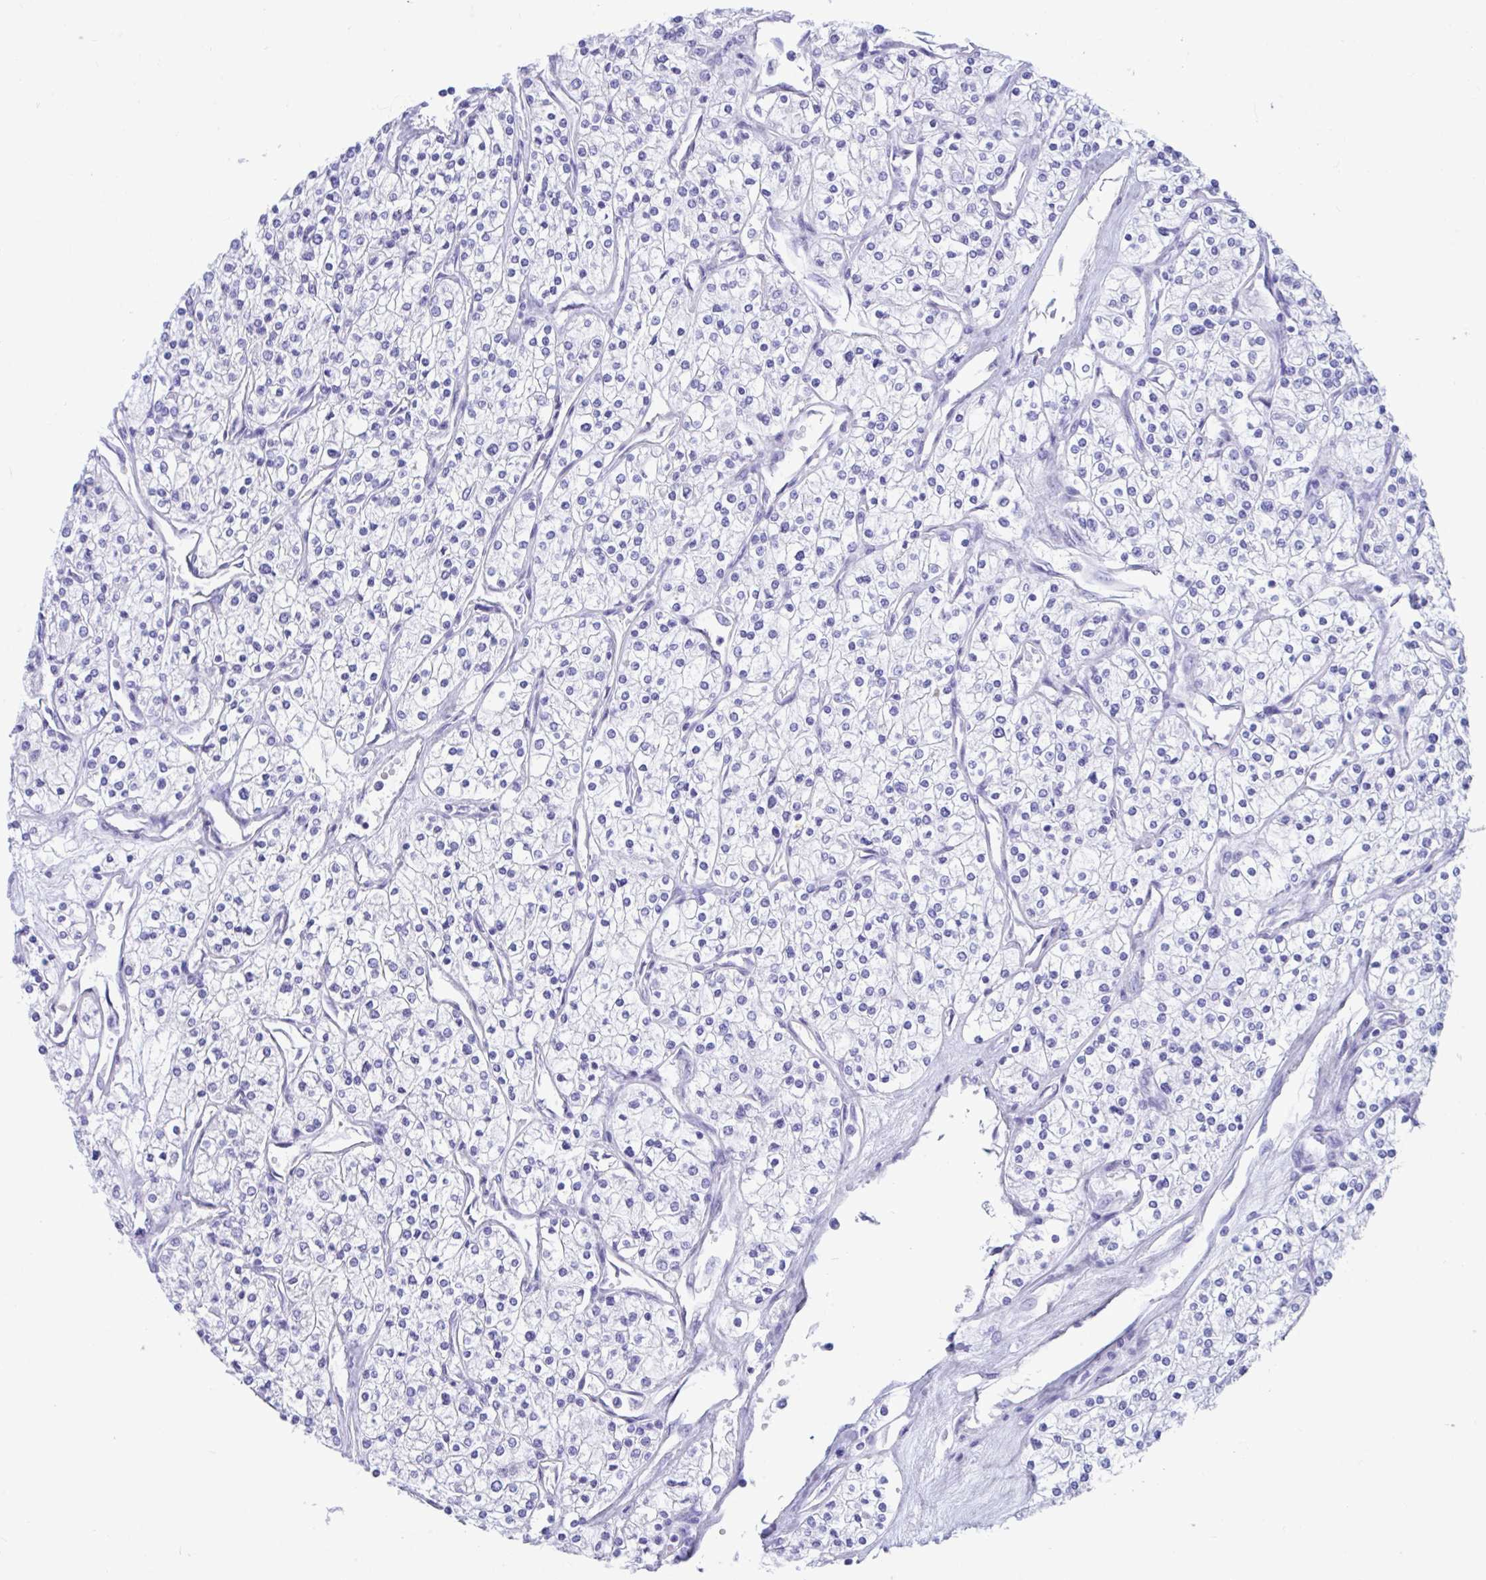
{"staining": {"intensity": "negative", "quantity": "none", "location": "none"}, "tissue": "renal cancer", "cell_type": "Tumor cells", "image_type": "cancer", "snomed": [{"axis": "morphology", "description": "Adenocarcinoma, NOS"}, {"axis": "topography", "description": "Kidney"}], "caption": "Tumor cells are negative for protein expression in human adenocarcinoma (renal).", "gene": "TMEM35A", "patient": {"sex": "male", "age": 80}}